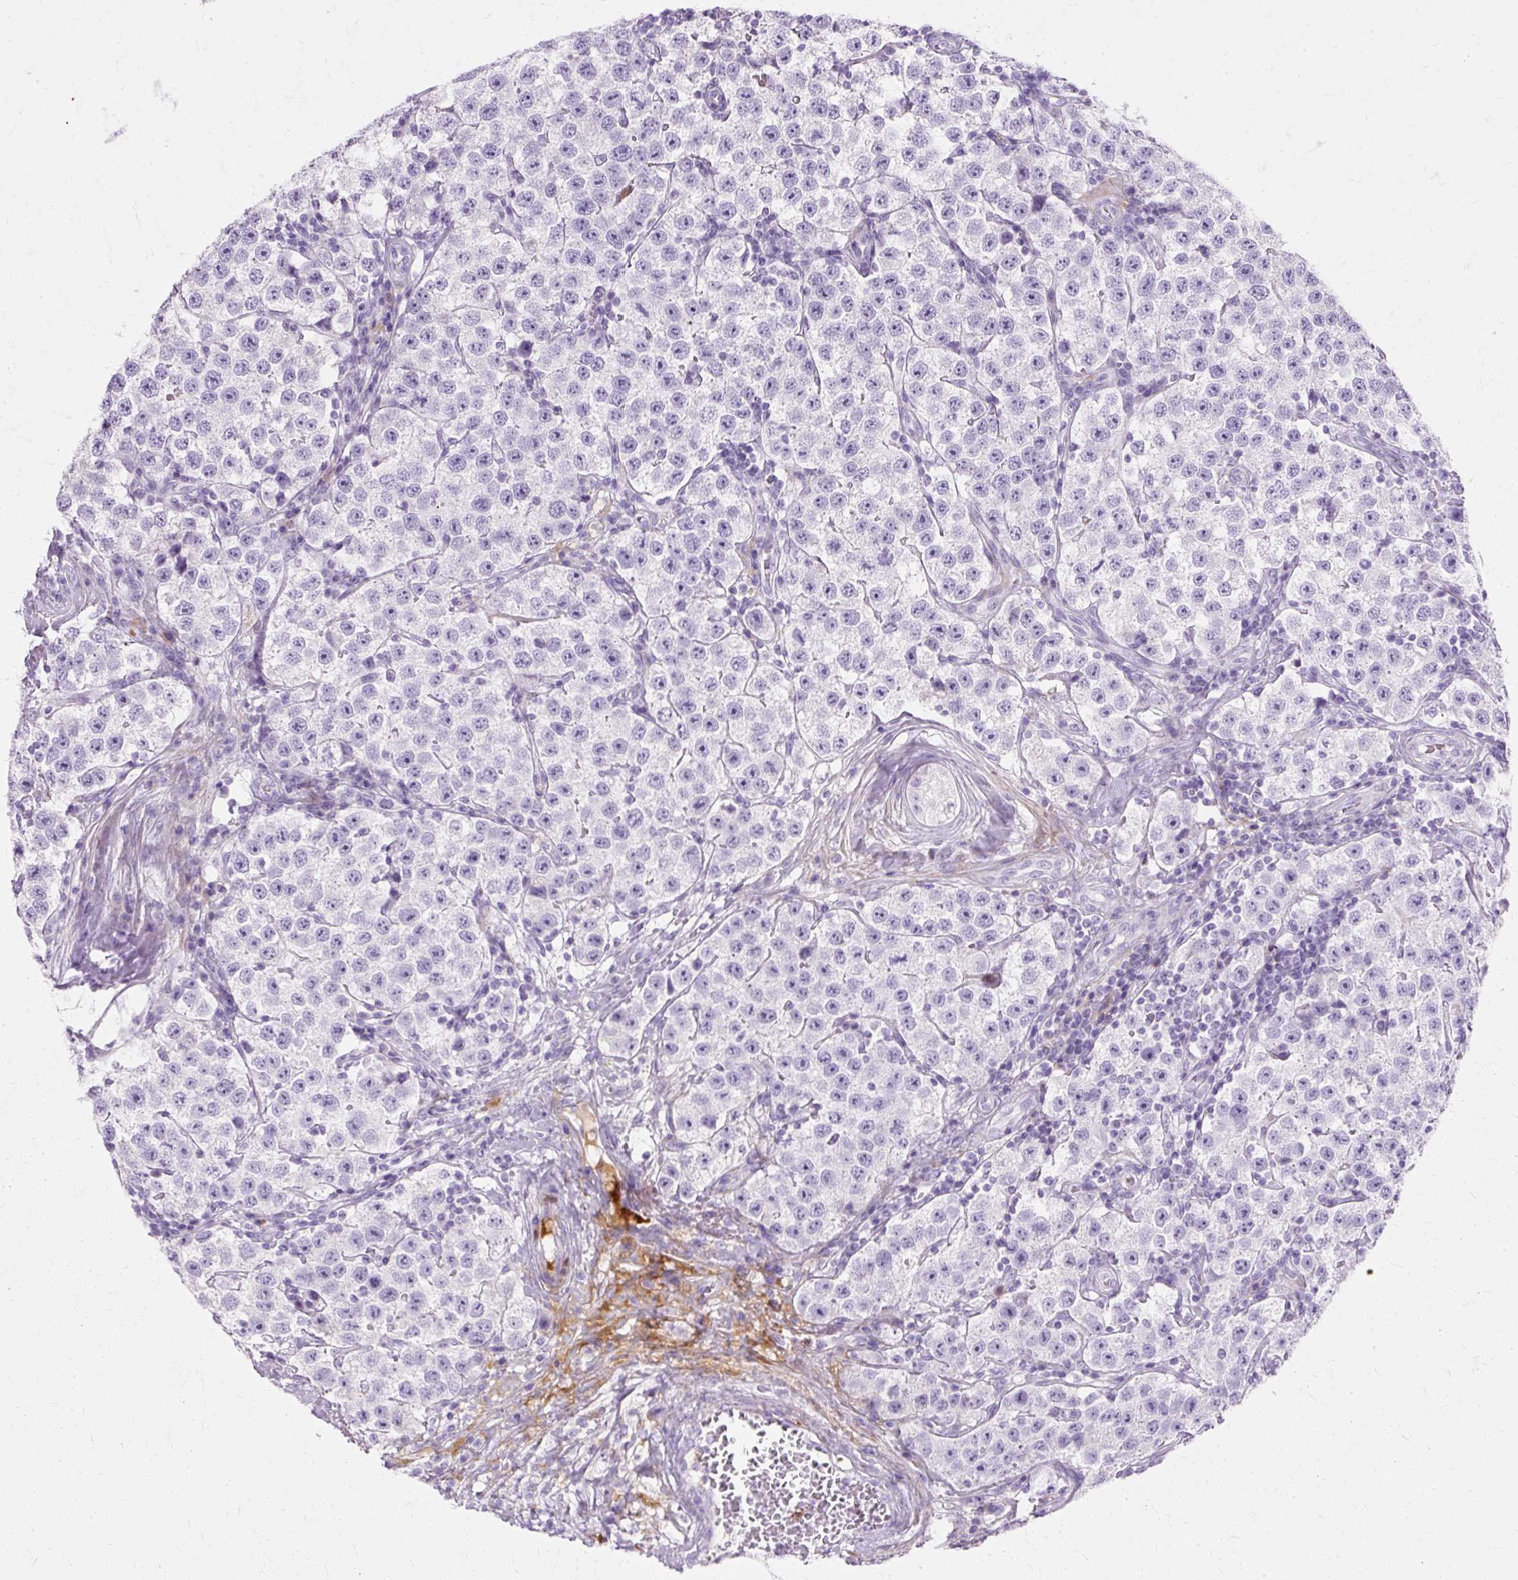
{"staining": {"intensity": "negative", "quantity": "none", "location": "none"}, "tissue": "testis cancer", "cell_type": "Tumor cells", "image_type": "cancer", "snomed": [{"axis": "morphology", "description": "Seminoma, NOS"}, {"axis": "topography", "description": "Testis"}], "caption": "Immunohistochemical staining of human seminoma (testis) shows no significant expression in tumor cells.", "gene": "DEFA1", "patient": {"sex": "male", "age": 34}}